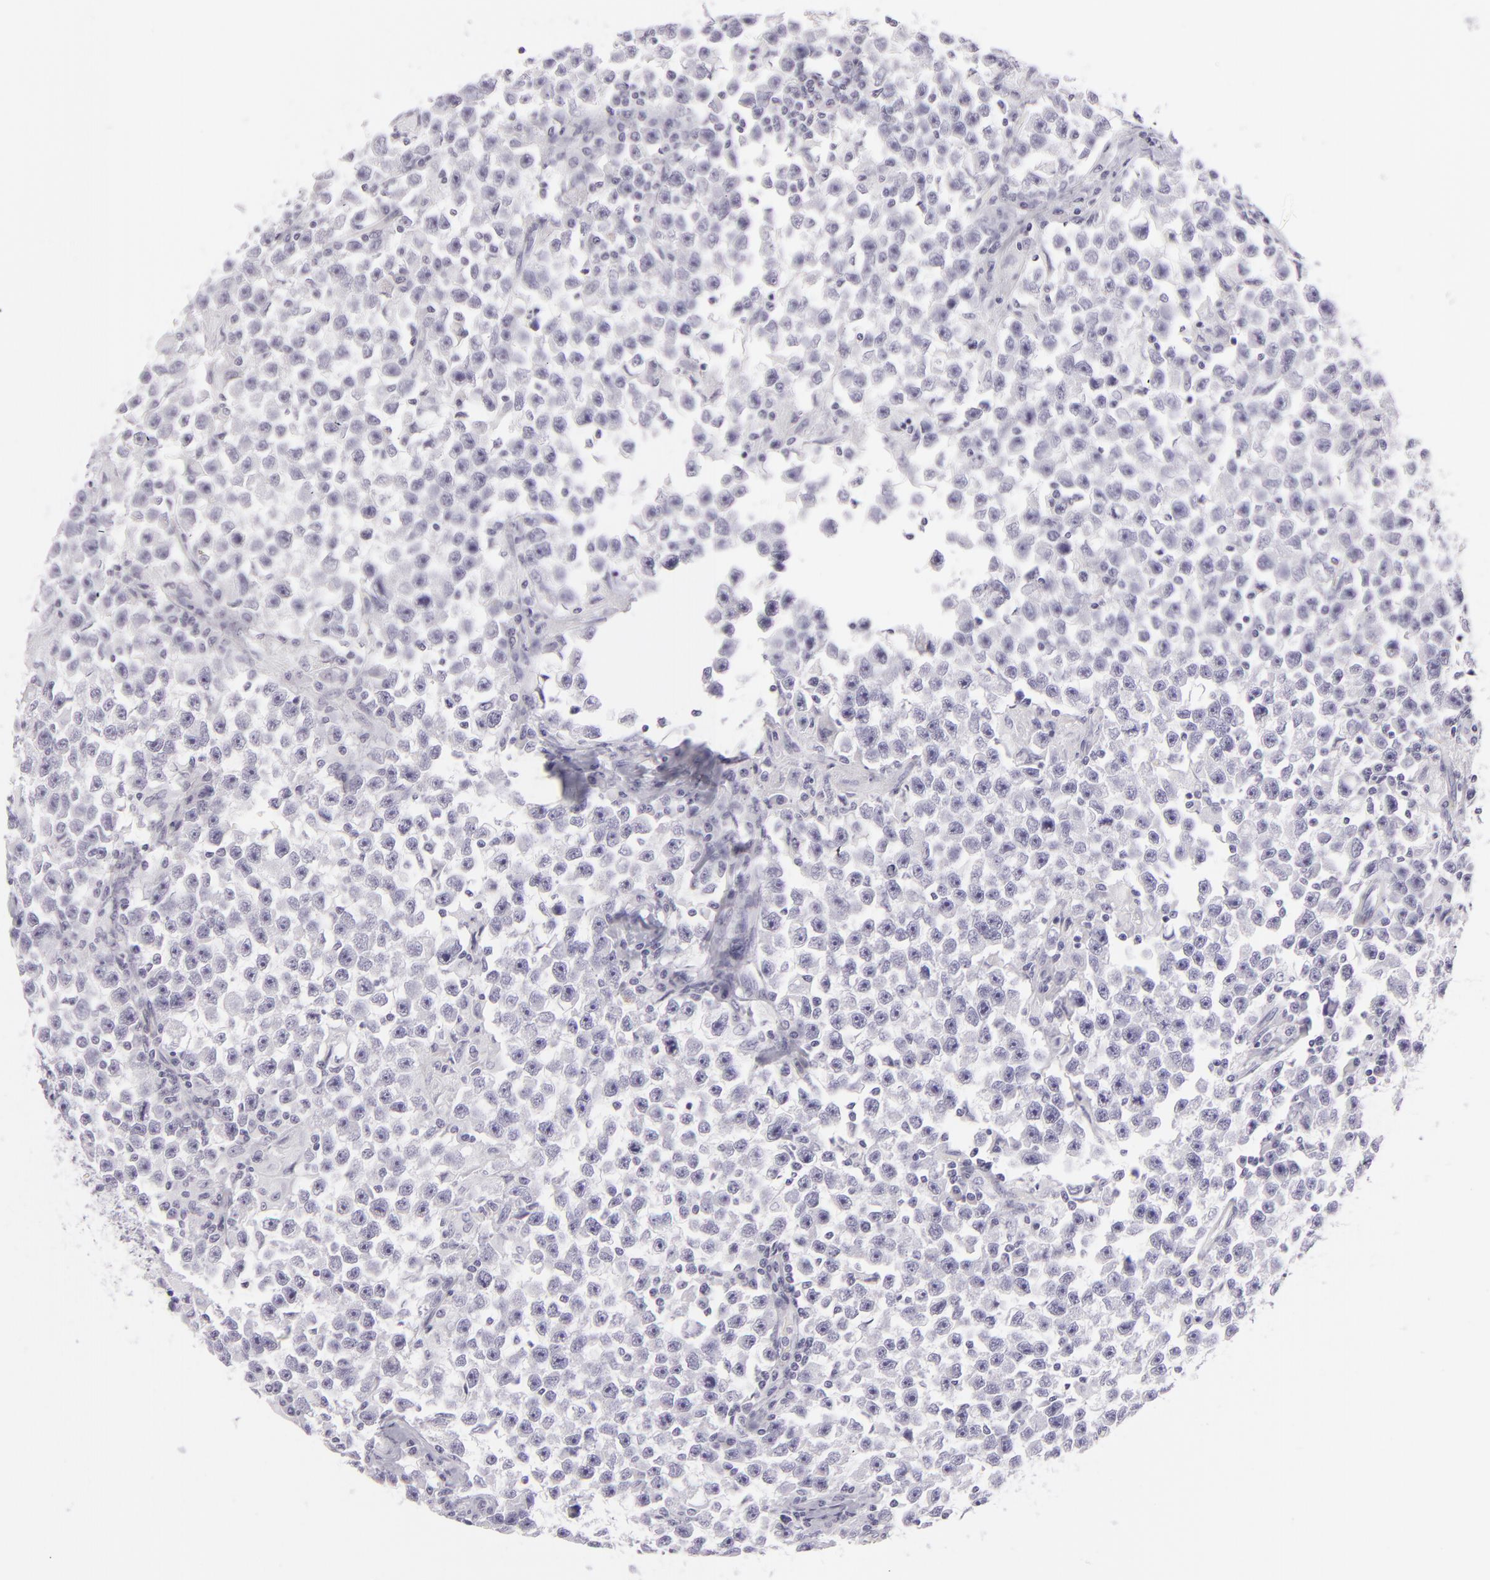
{"staining": {"intensity": "negative", "quantity": "none", "location": "none"}, "tissue": "testis cancer", "cell_type": "Tumor cells", "image_type": "cancer", "snomed": [{"axis": "morphology", "description": "Seminoma, NOS"}, {"axis": "topography", "description": "Testis"}], "caption": "Histopathology image shows no significant protein positivity in tumor cells of seminoma (testis).", "gene": "DLG4", "patient": {"sex": "male", "age": 33}}